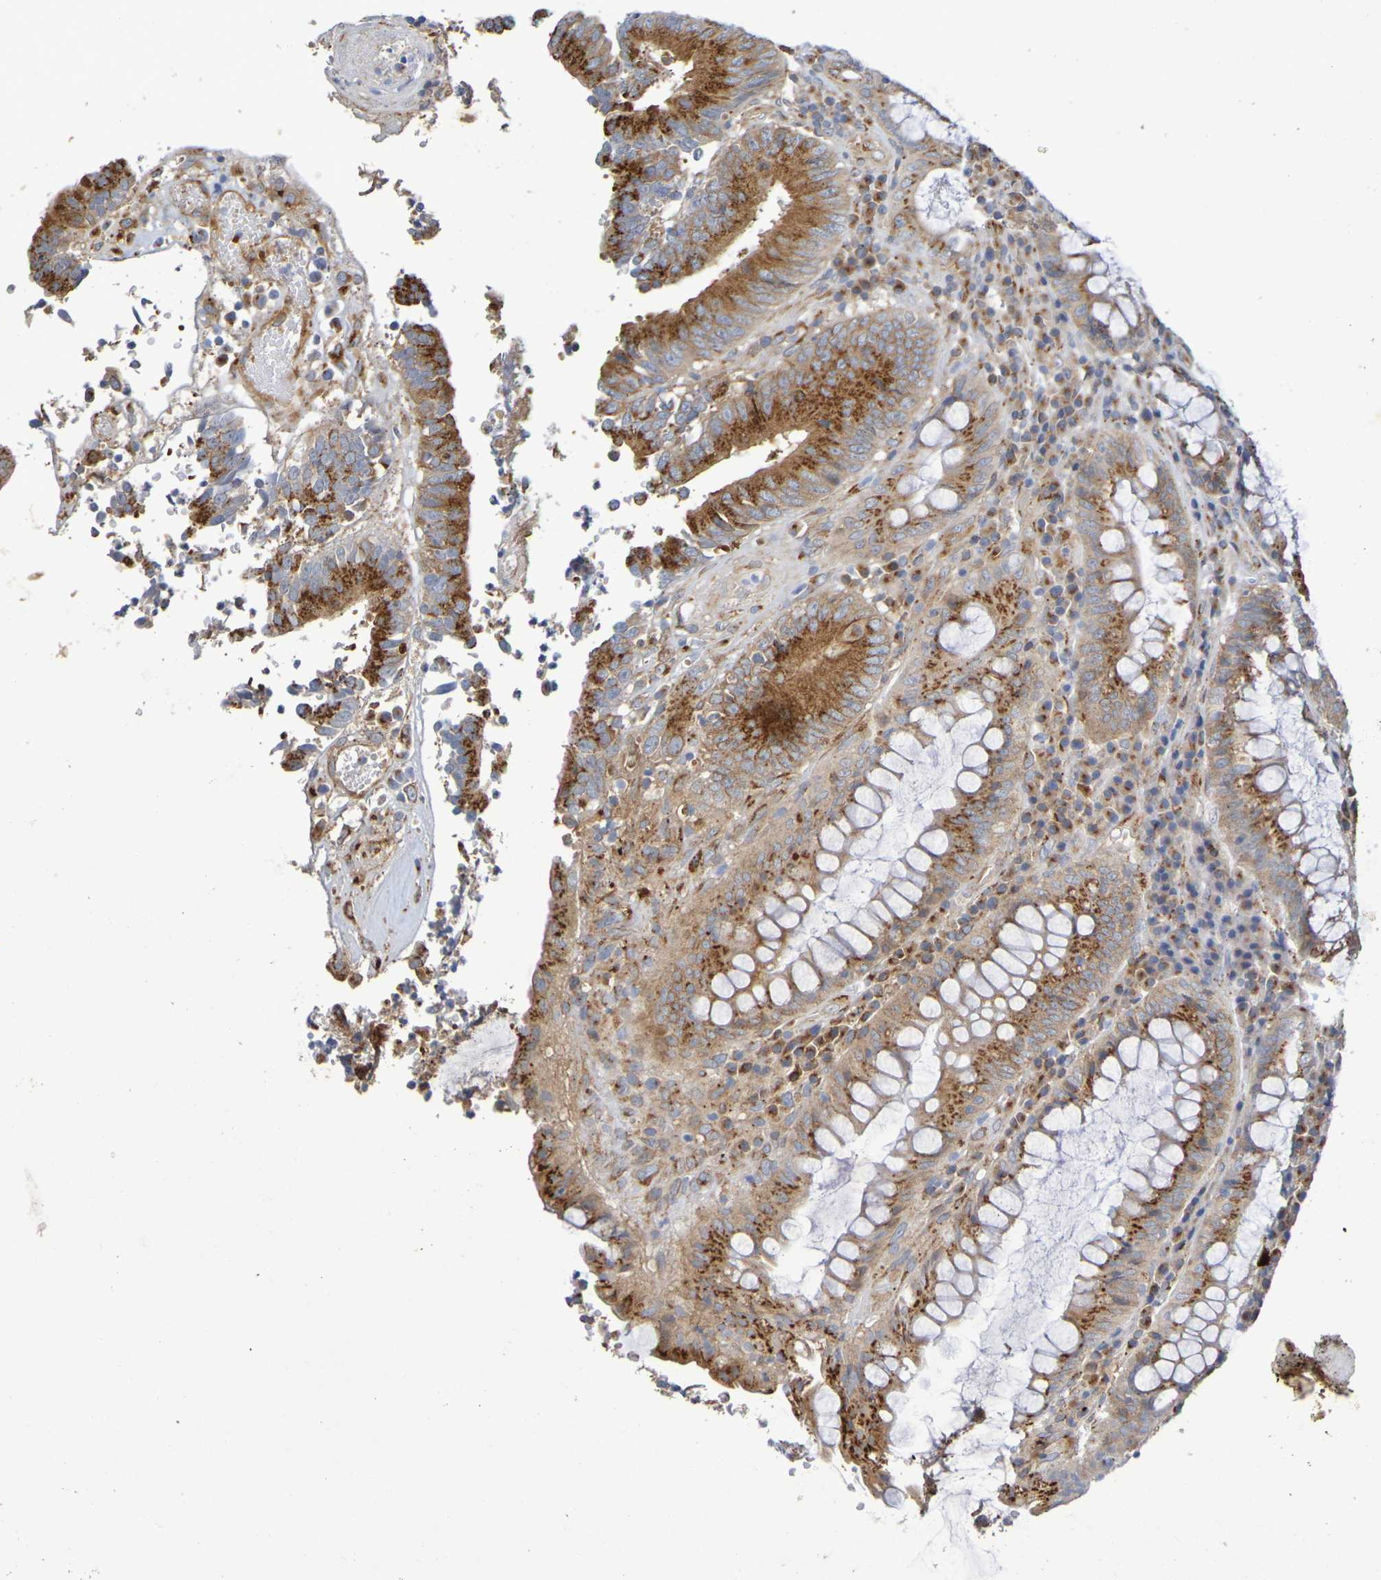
{"staining": {"intensity": "moderate", "quantity": ">75%", "location": "cytoplasmic/membranous"}, "tissue": "colorectal cancer", "cell_type": "Tumor cells", "image_type": "cancer", "snomed": [{"axis": "morphology", "description": "Adenocarcinoma, NOS"}, {"axis": "topography", "description": "Rectum"}], "caption": "IHC photomicrograph of human colorectal adenocarcinoma stained for a protein (brown), which reveals medium levels of moderate cytoplasmic/membranous staining in about >75% of tumor cells.", "gene": "DCP2", "patient": {"sex": "male", "age": 72}}